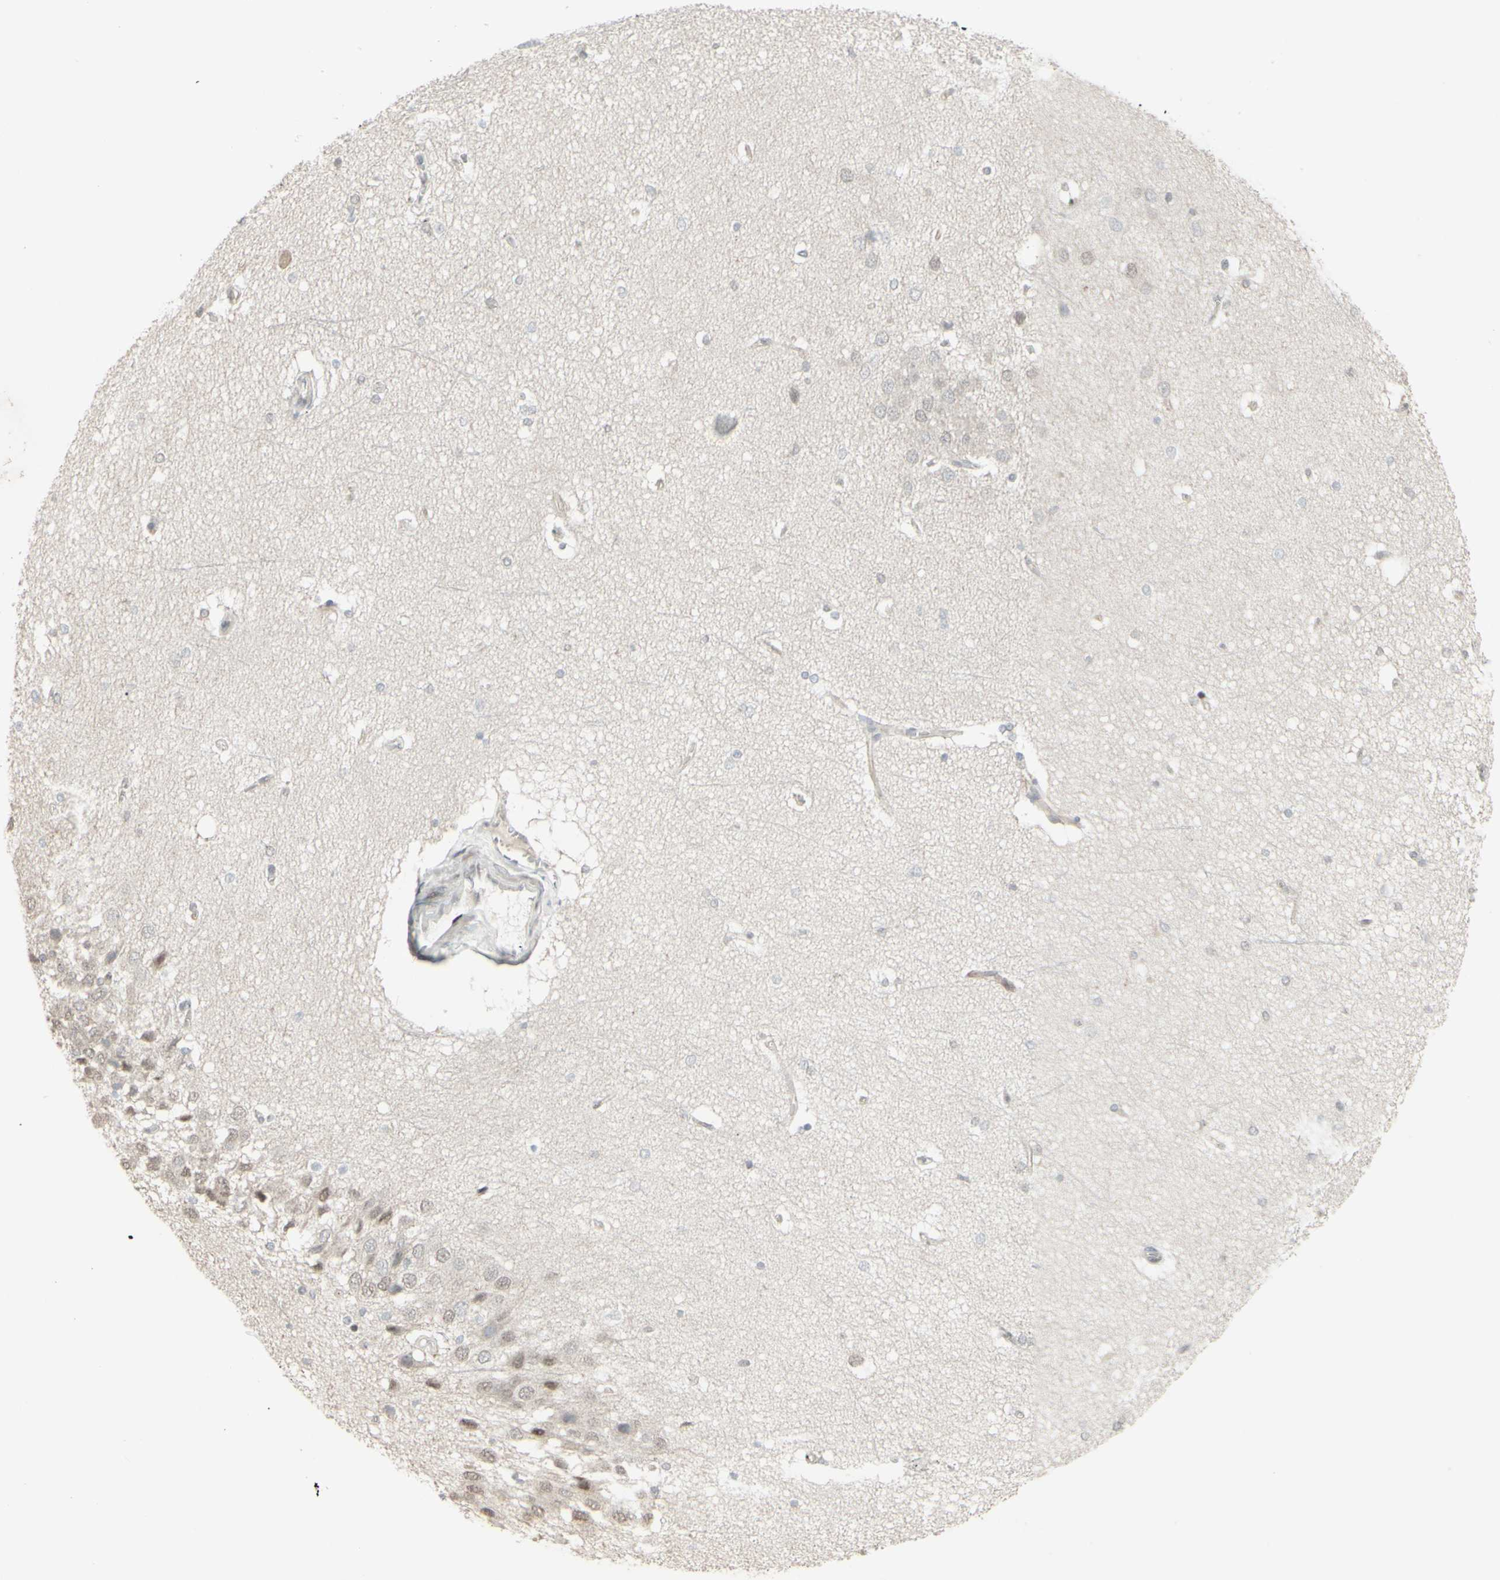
{"staining": {"intensity": "negative", "quantity": "none", "location": "none"}, "tissue": "hippocampus", "cell_type": "Glial cells", "image_type": "normal", "snomed": [{"axis": "morphology", "description": "Normal tissue, NOS"}, {"axis": "topography", "description": "Hippocampus"}], "caption": "High power microscopy histopathology image of an IHC histopathology image of benign hippocampus, revealing no significant staining in glial cells.", "gene": "CD33", "patient": {"sex": "female", "age": 19}}